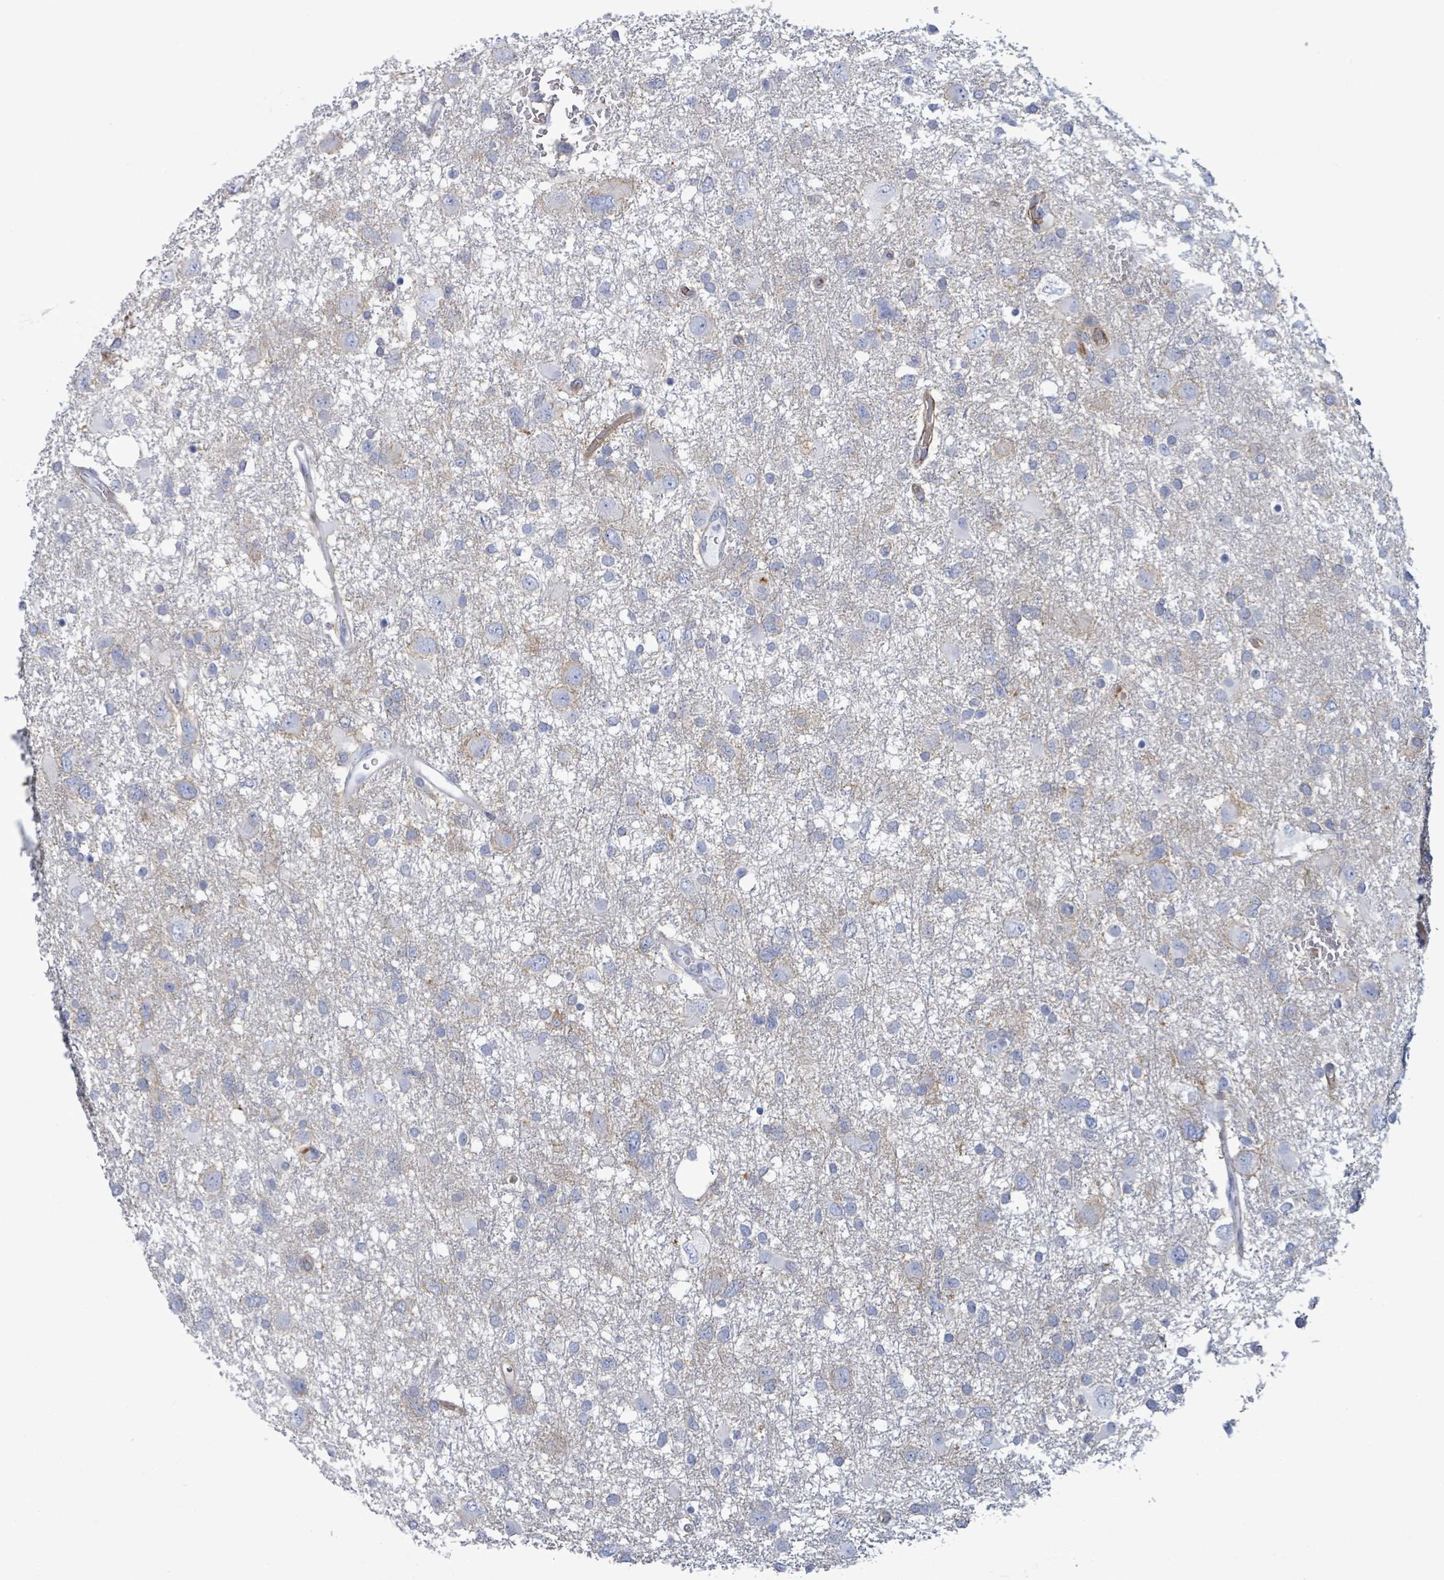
{"staining": {"intensity": "negative", "quantity": "none", "location": "none"}, "tissue": "glioma", "cell_type": "Tumor cells", "image_type": "cancer", "snomed": [{"axis": "morphology", "description": "Glioma, malignant, High grade"}, {"axis": "topography", "description": "Brain"}], "caption": "An IHC image of glioma is shown. There is no staining in tumor cells of glioma. Brightfield microscopy of immunohistochemistry (IHC) stained with DAB (brown) and hematoxylin (blue), captured at high magnification.", "gene": "BSG", "patient": {"sex": "male", "age": 61}}